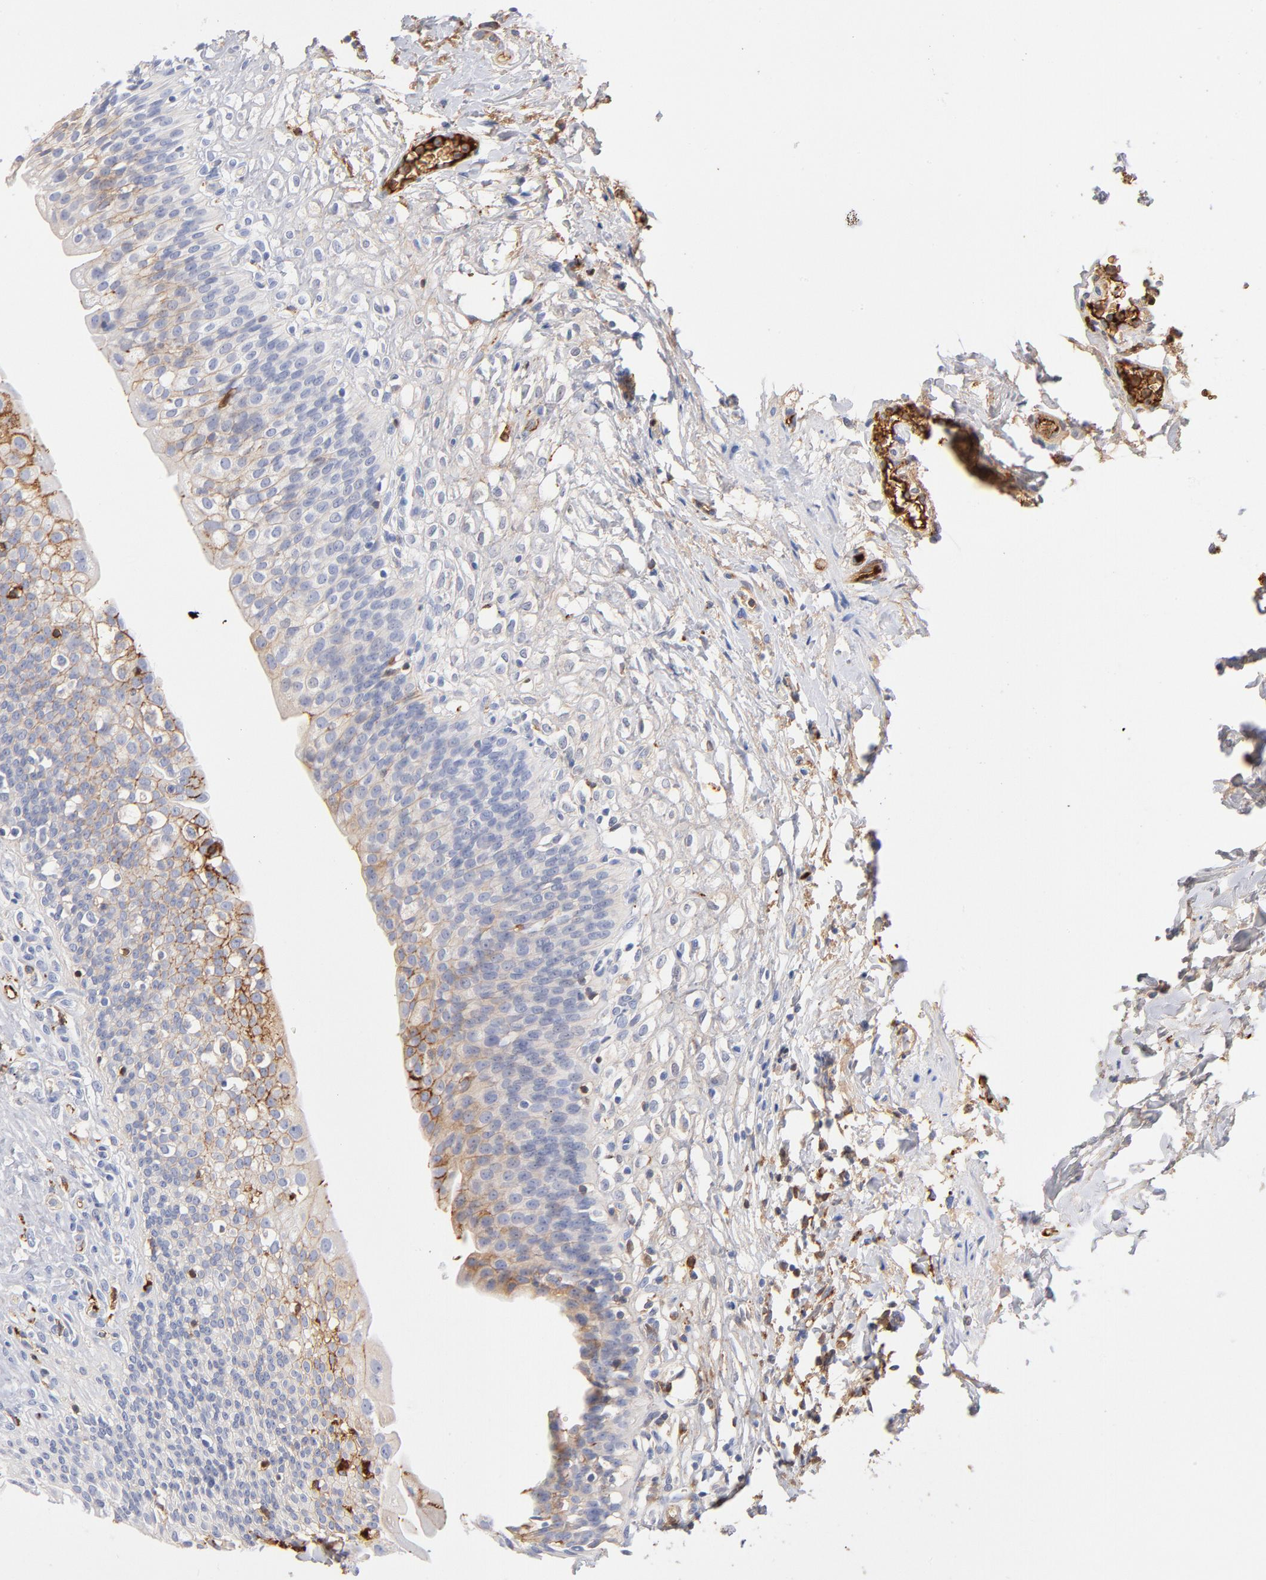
{"staining": {"intensity": "negative", "quantity": "none", "location": "none"}, "tissue": "urinary bladder", "cell_type": "Urothelial cells", "image_type": "normal", "snomed": [{"axis": "morphology", "description": "Normal tissue, NOS"}, {"axis": "topography", "description": "Urinary bladder"}], "caption": "This photomicrograph is of benign urinary bladder stained with immunohistochemistry (IHC) to label a protein in brown with the nuclei are counter-stained blue. There is no positivity in urothelial cells.", "gene": "C3", "patient": {"sex": "female", "age": 80}}